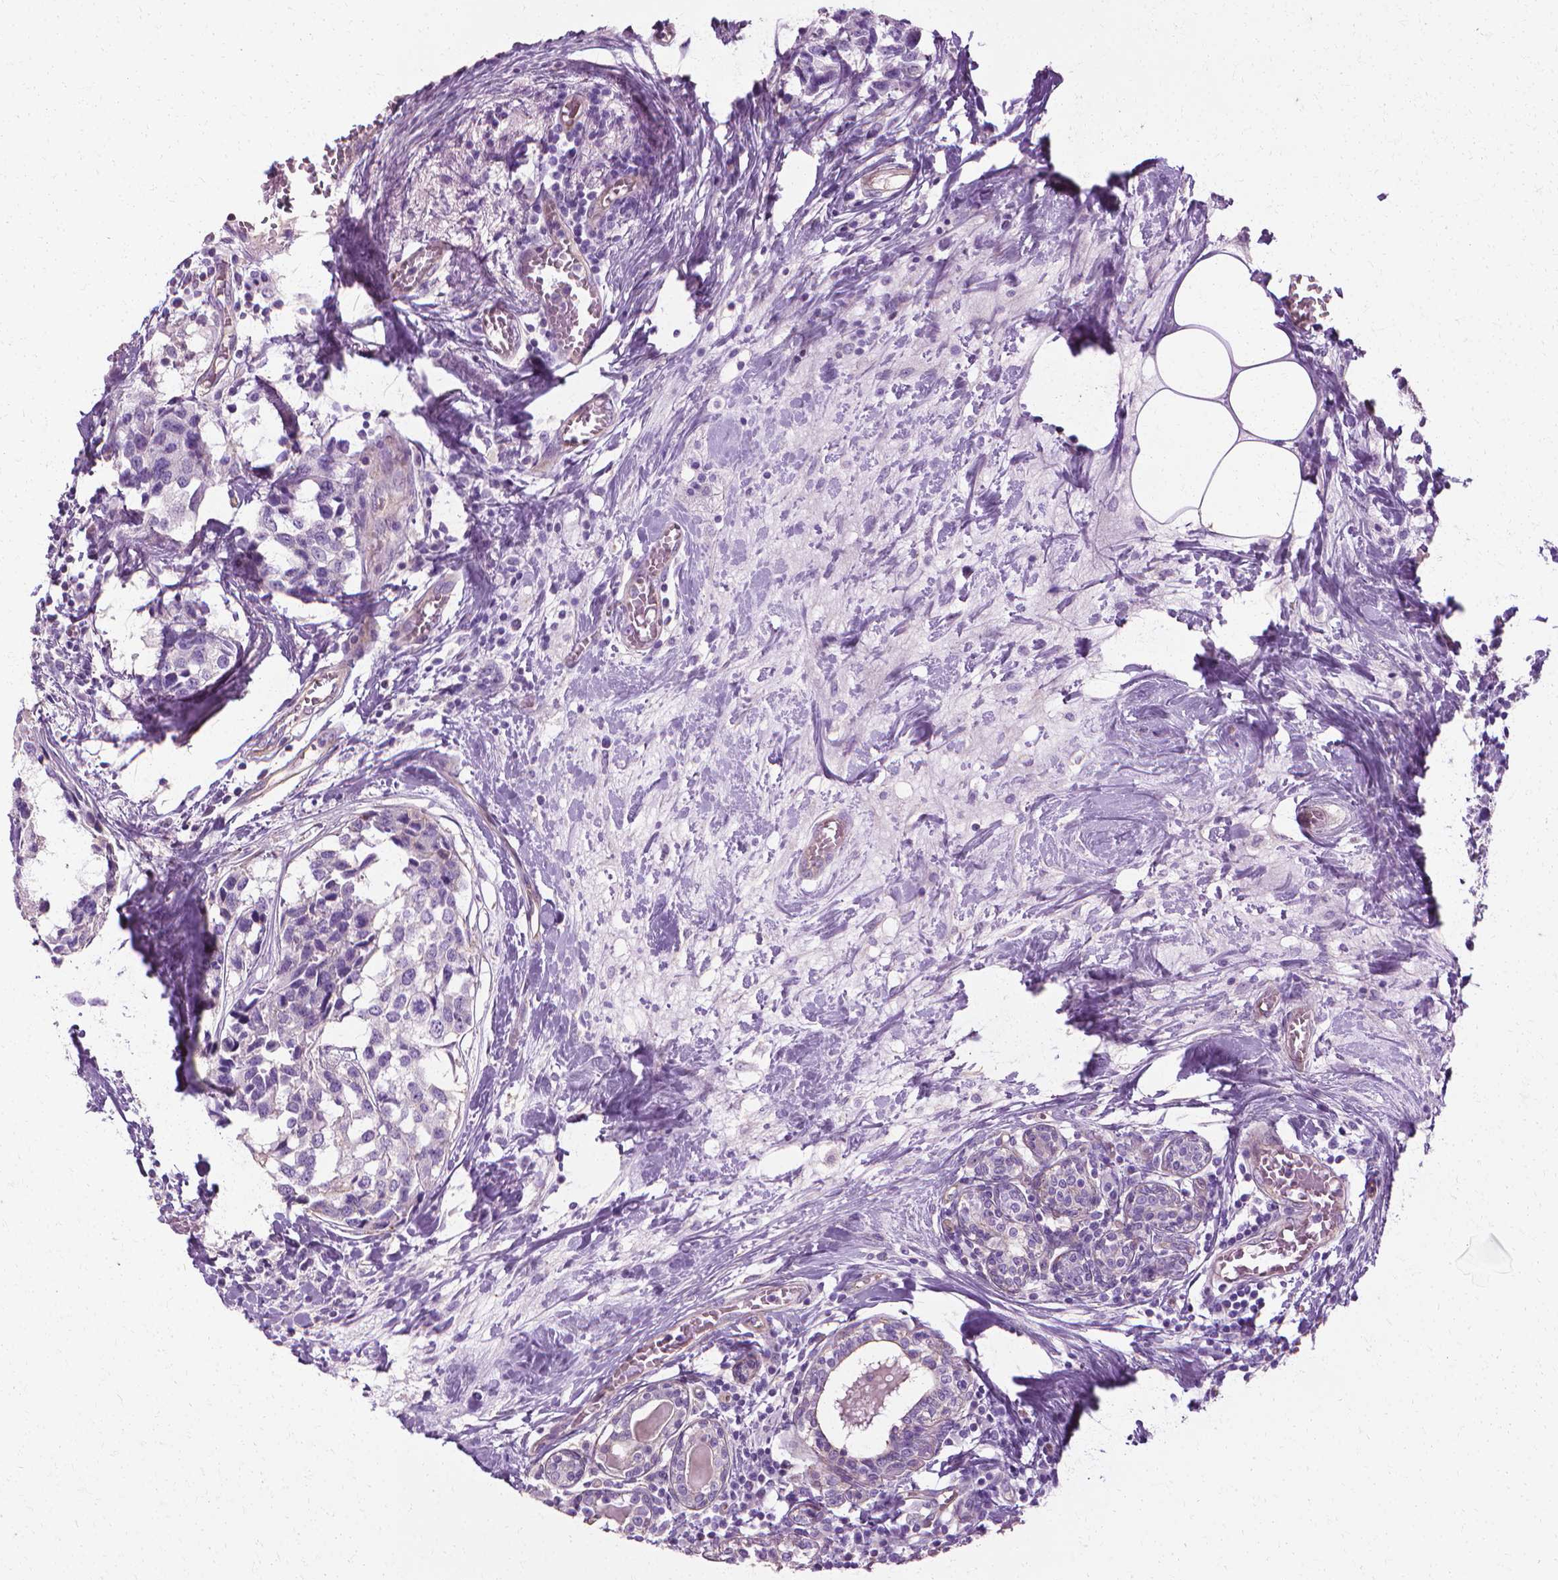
{"staining": {"intensity": "negative", "quantity": "none", "location": "none"}, "tissue": "breast cancer", "cell_type": "Tumor cells", "image_type": "cancer", "snomed": [{"axis": "morphology", "description": "Lobular carcinoma"}, {"axis": "topography", "description": "Breast"}], "caption": "A photomicrograph of breast cancer (lobular carcinoma) stained for a protein reveals no brown staining in tumor cells. The staining is performed using DAB (3,3'-diaminobenzidine) brown chromogen with nuclei counter-stained in using hematoxylin.", "gene": "CFAP157", "patient": {"sex": "female", "age": 59}}